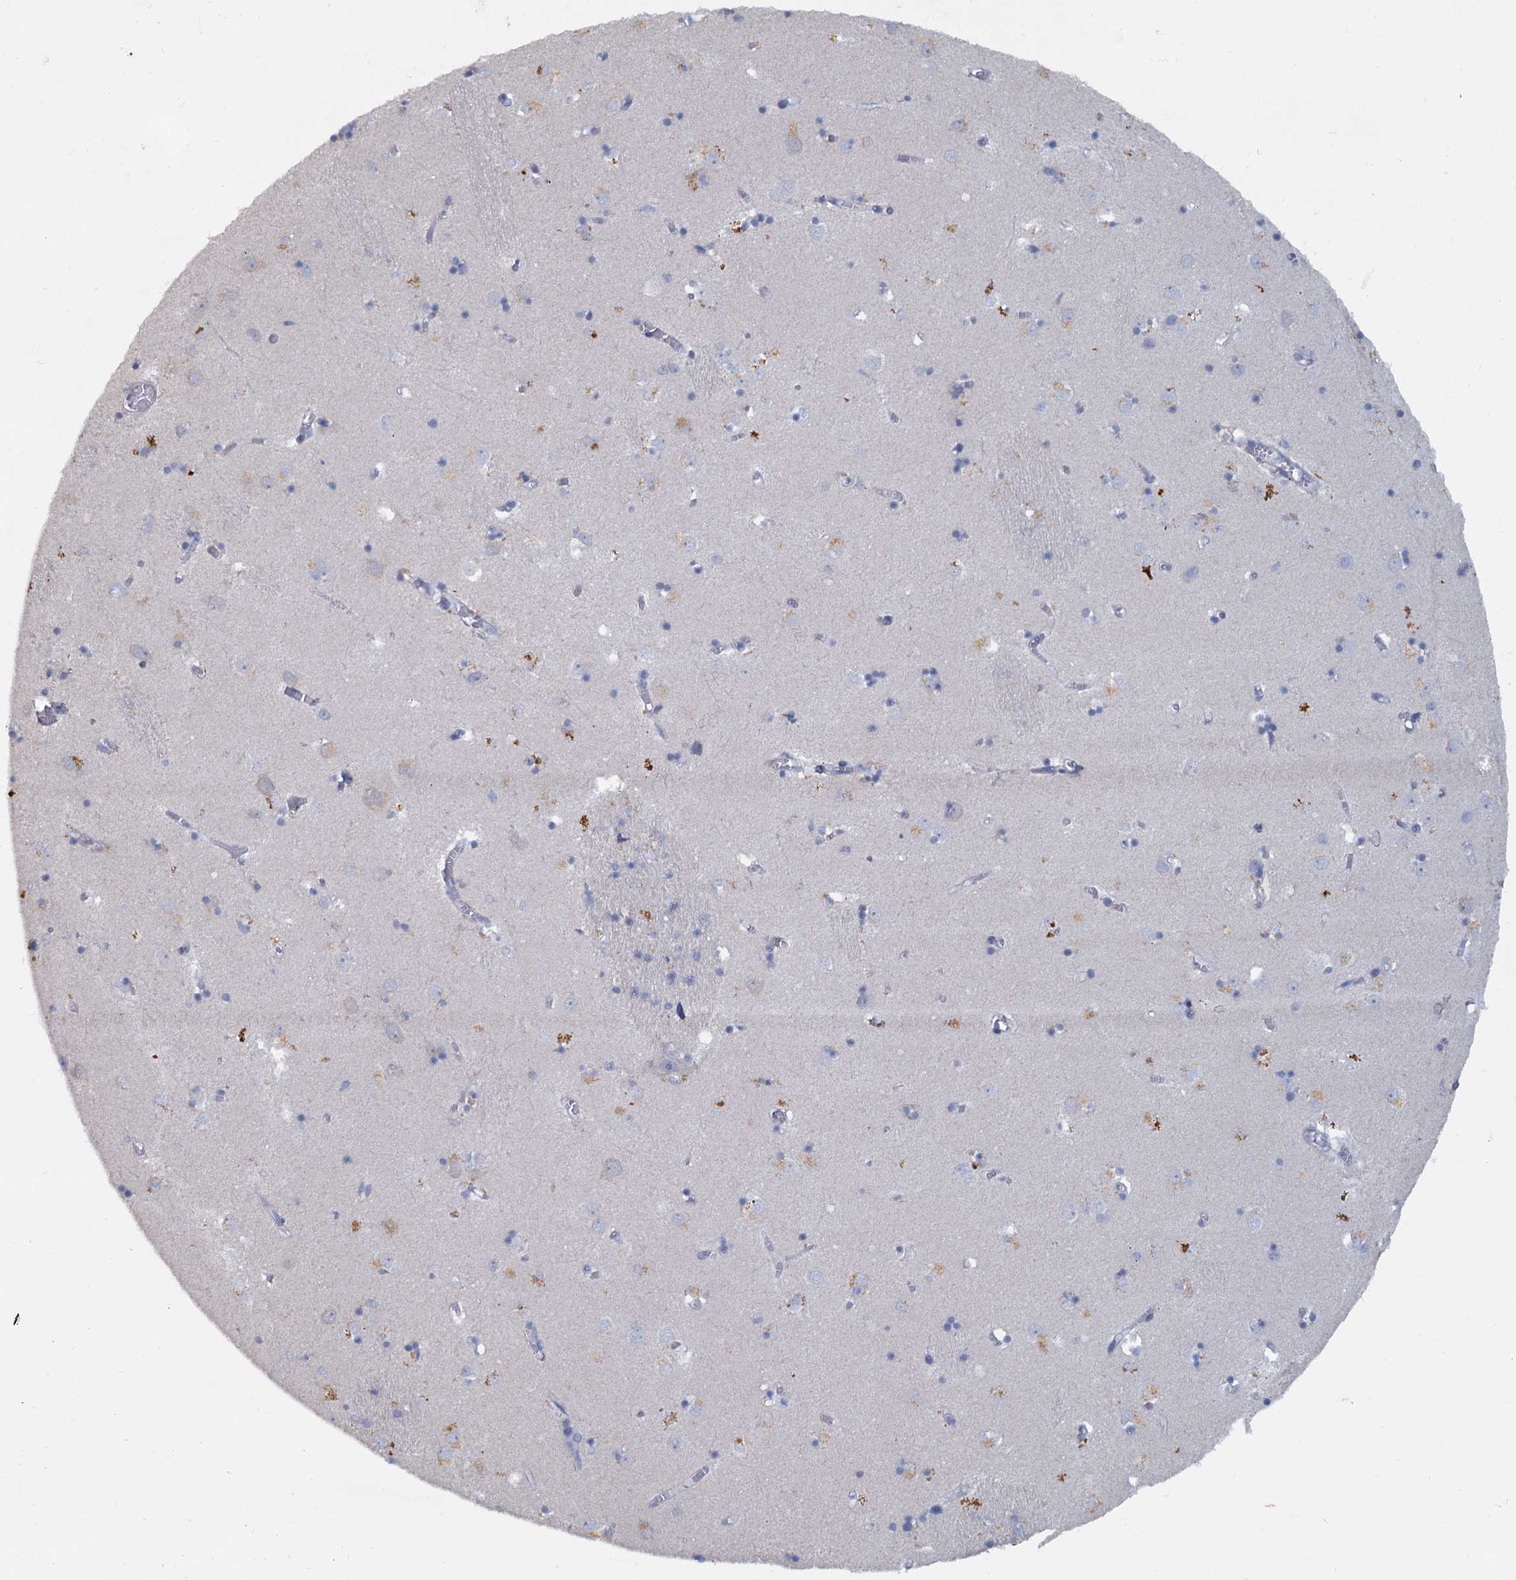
{"staining": {"intensity": "moderate", "quantity": "<25%", "location": "cytoplasmic/membranous"}, "tissue": "caudate", "cell_type": "Glial cells", "image_type": "normal", "snomed": [{"axis": "morphology", "description": "Normal tissue, NOS"}, {"axis": "topography", "description": "Lateral ventricle wall"}], "caption": "Protein staining of benign caudate shows moderate cytoplasmic/membranous expression in approximately <25% of glial cells. (DAB (3,3'-diaminobenzidine) = brown stain, brightfield microscopy at high magnification).", "gene": "ACSM3", "patient": {"sex": "male", "age": 70}}